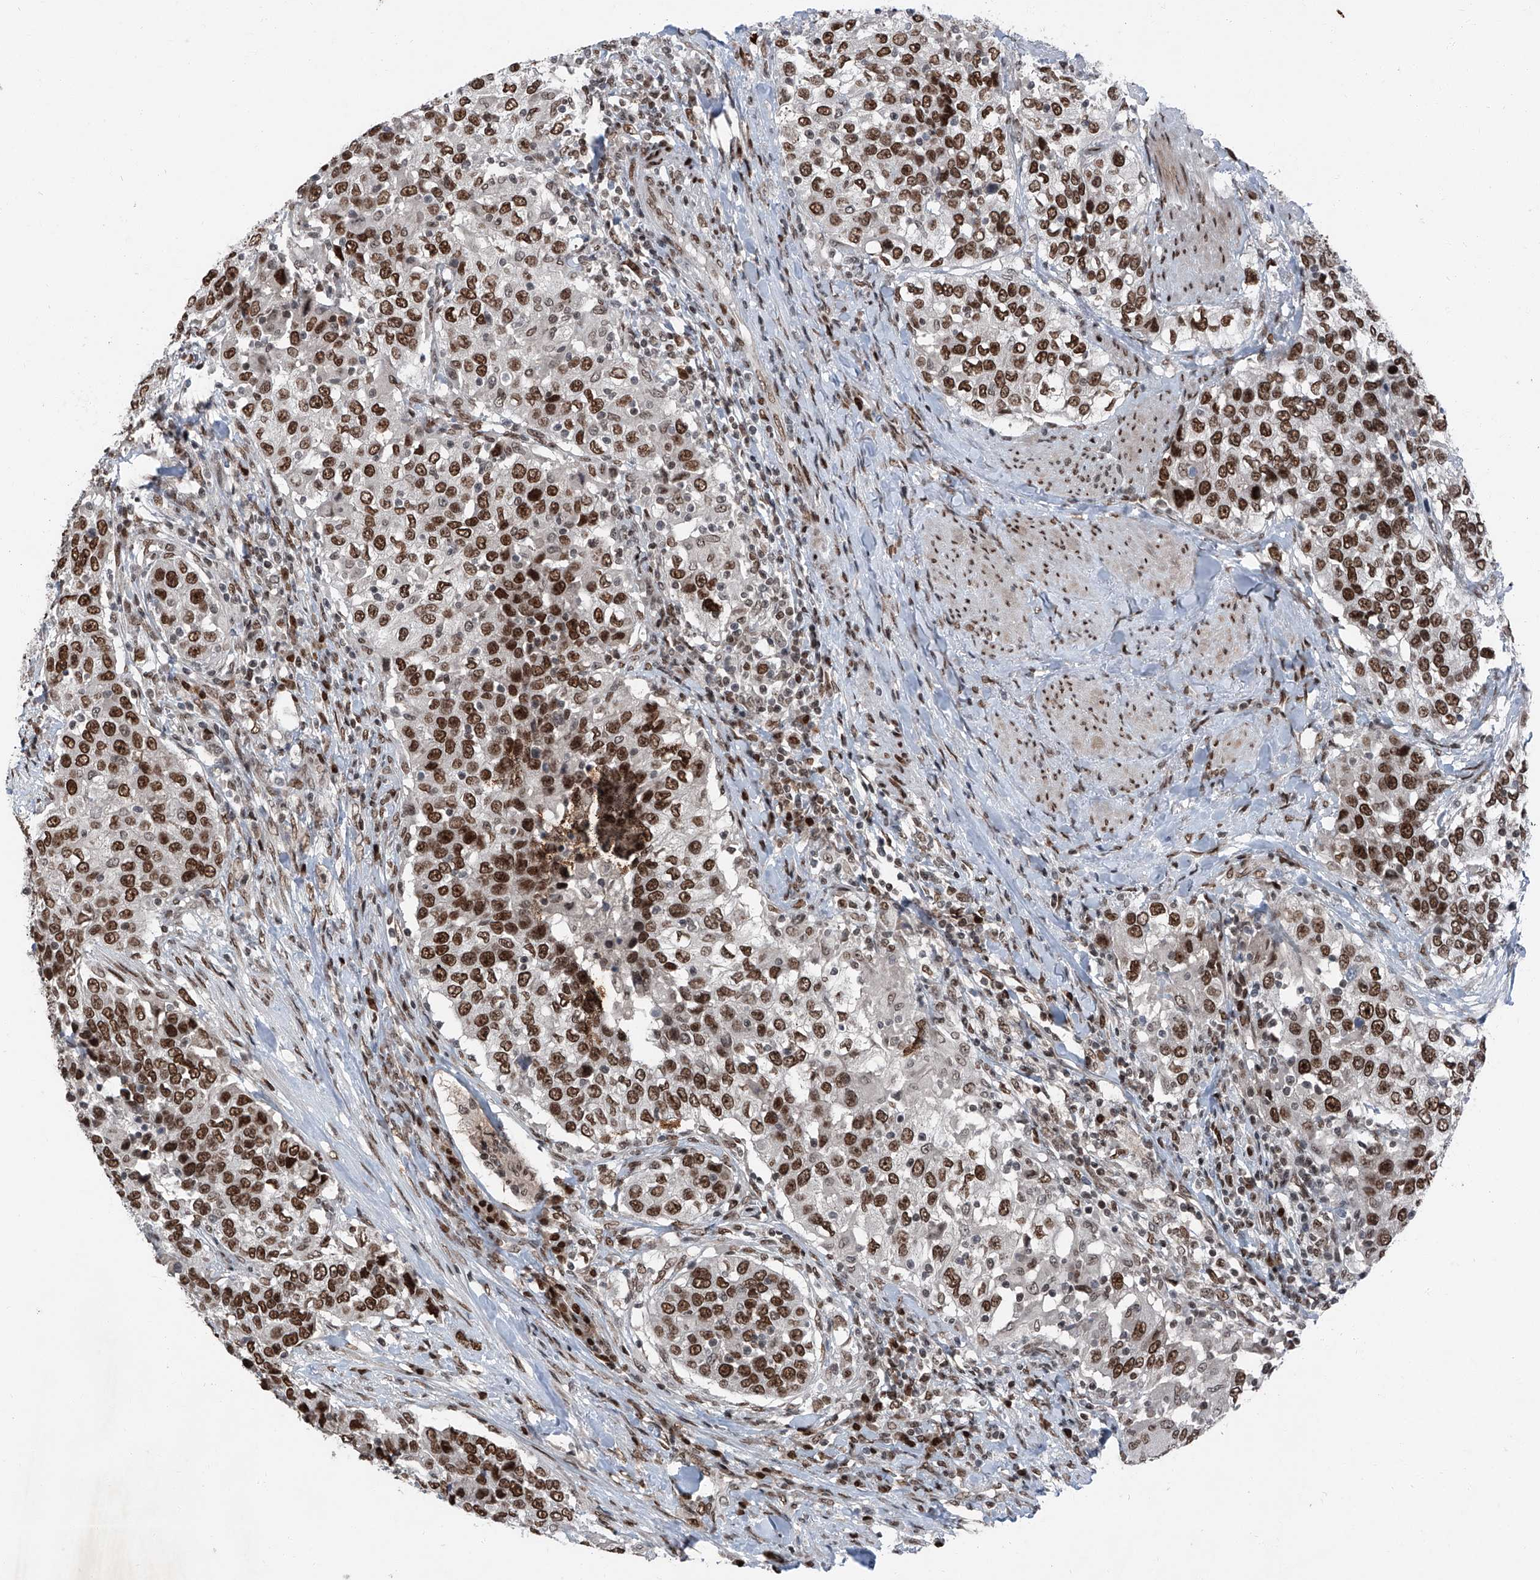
{"staining": {"intensity": "strong", "quantity": ">75%", "location": "nuclear"}, "tissue": "urothelial cancer", "cell_type": "Tumor cells", "image_type": "cancer", "snomed": [{"axis": "morphology", "description": "Urothelial carcinoma, High grade"}, {"axis": "topography", "description": "Urinary bladder"}], "caption": "Brown immunohistochemical staining in human urothelial cancer reveals strong nuclear staining in about >75% of tumor cells.", "gene": "BMI1", "patient": {"sex": "female", "age": 80}}